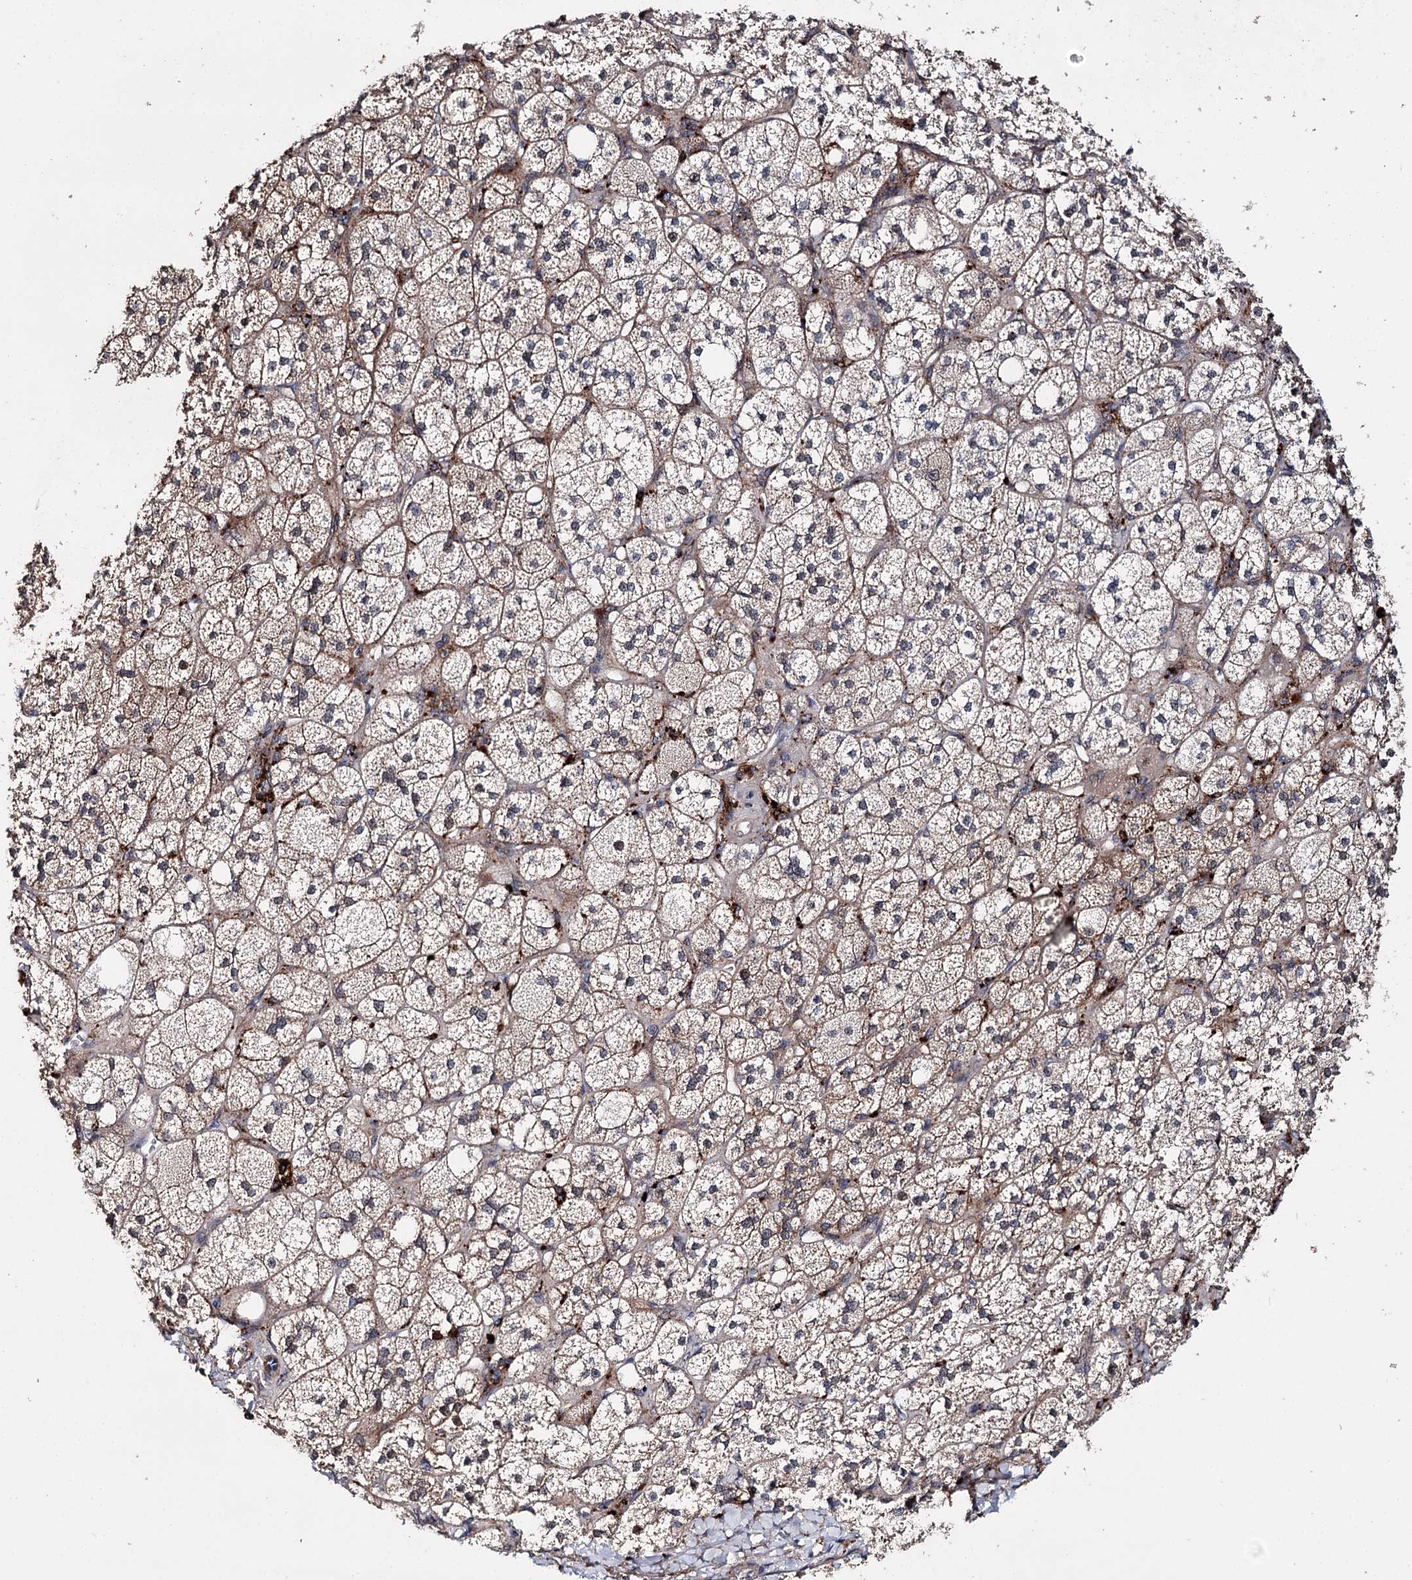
{"staining": {"intensity": "strong", "quantity": "25%-75%", "location": "cytoplasmic/membranous"}, "tissue": "adrenal gland", "cell_type": "Glandular cells", "image_type": "normal", "snomed": [{"axis": "morphology", "description": "Normal tissue, NOS"}, {"axis": "topography", "description": "Adrenal gland"}], "caption": "A brown stain highlights strong cytoplasmic/membranous expression of a protein in glandular cells of normal human adrenal gland.", "gene": "MINDY3", "patient": {"sex": "male", "age": 61}}